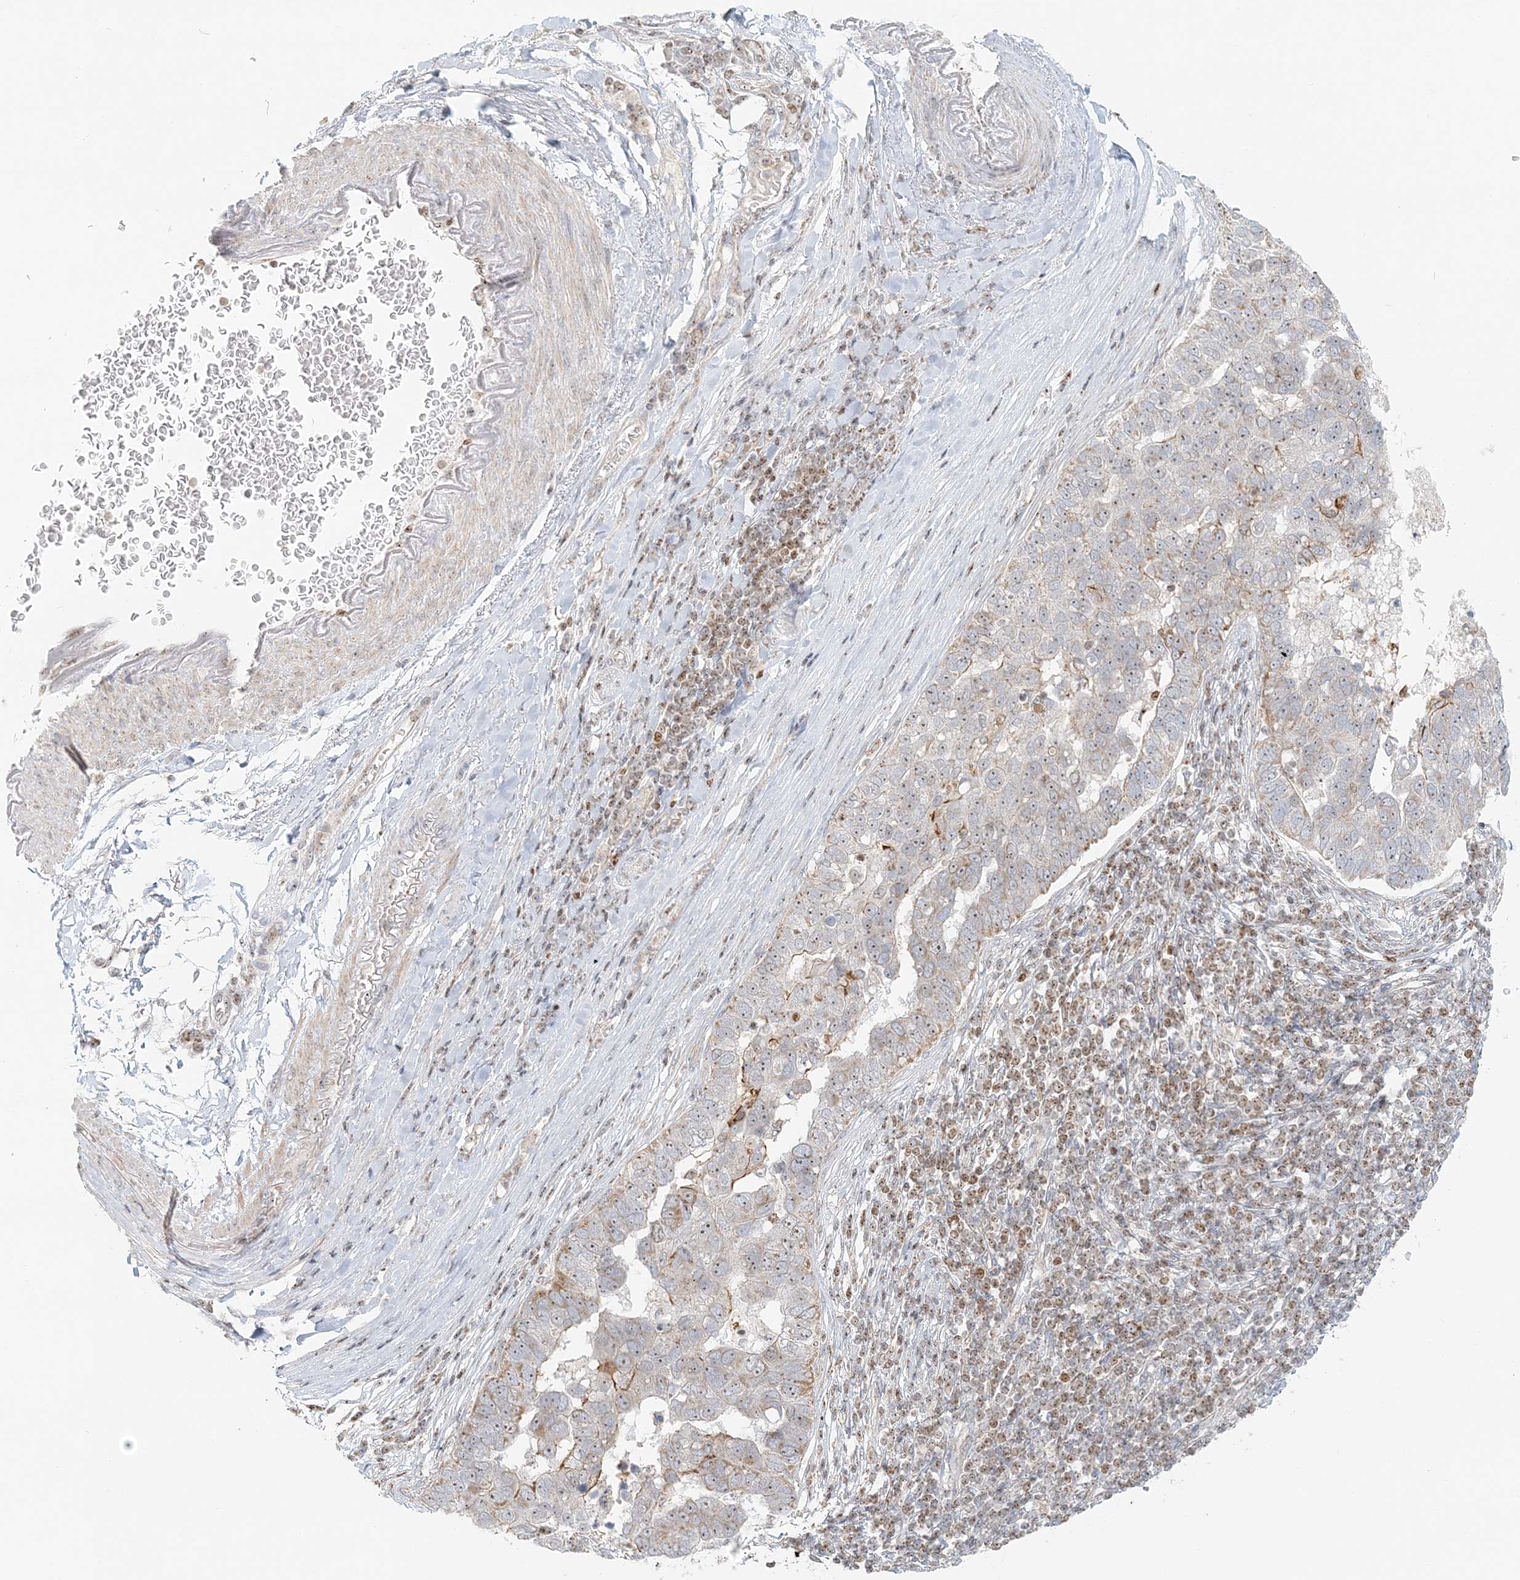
{"staining": {"intensity": "negative", "quantity": "none", "location": "none"}, "tissue": "pancreatic cancer", "cell_type": "Tumor cells", "image_type": "cancer", "snomed": [{"axis": "morphology", "description": "Adenocarcinoma, NOS"}, {"axis": "topography", "description": "Pancreas"}], "caption": "Protein analysis of pancreatic cancer reveals no significant staining in tumor cells.", "gene": "UBE2F", "patient": {"sex": "female", "age": 61}}